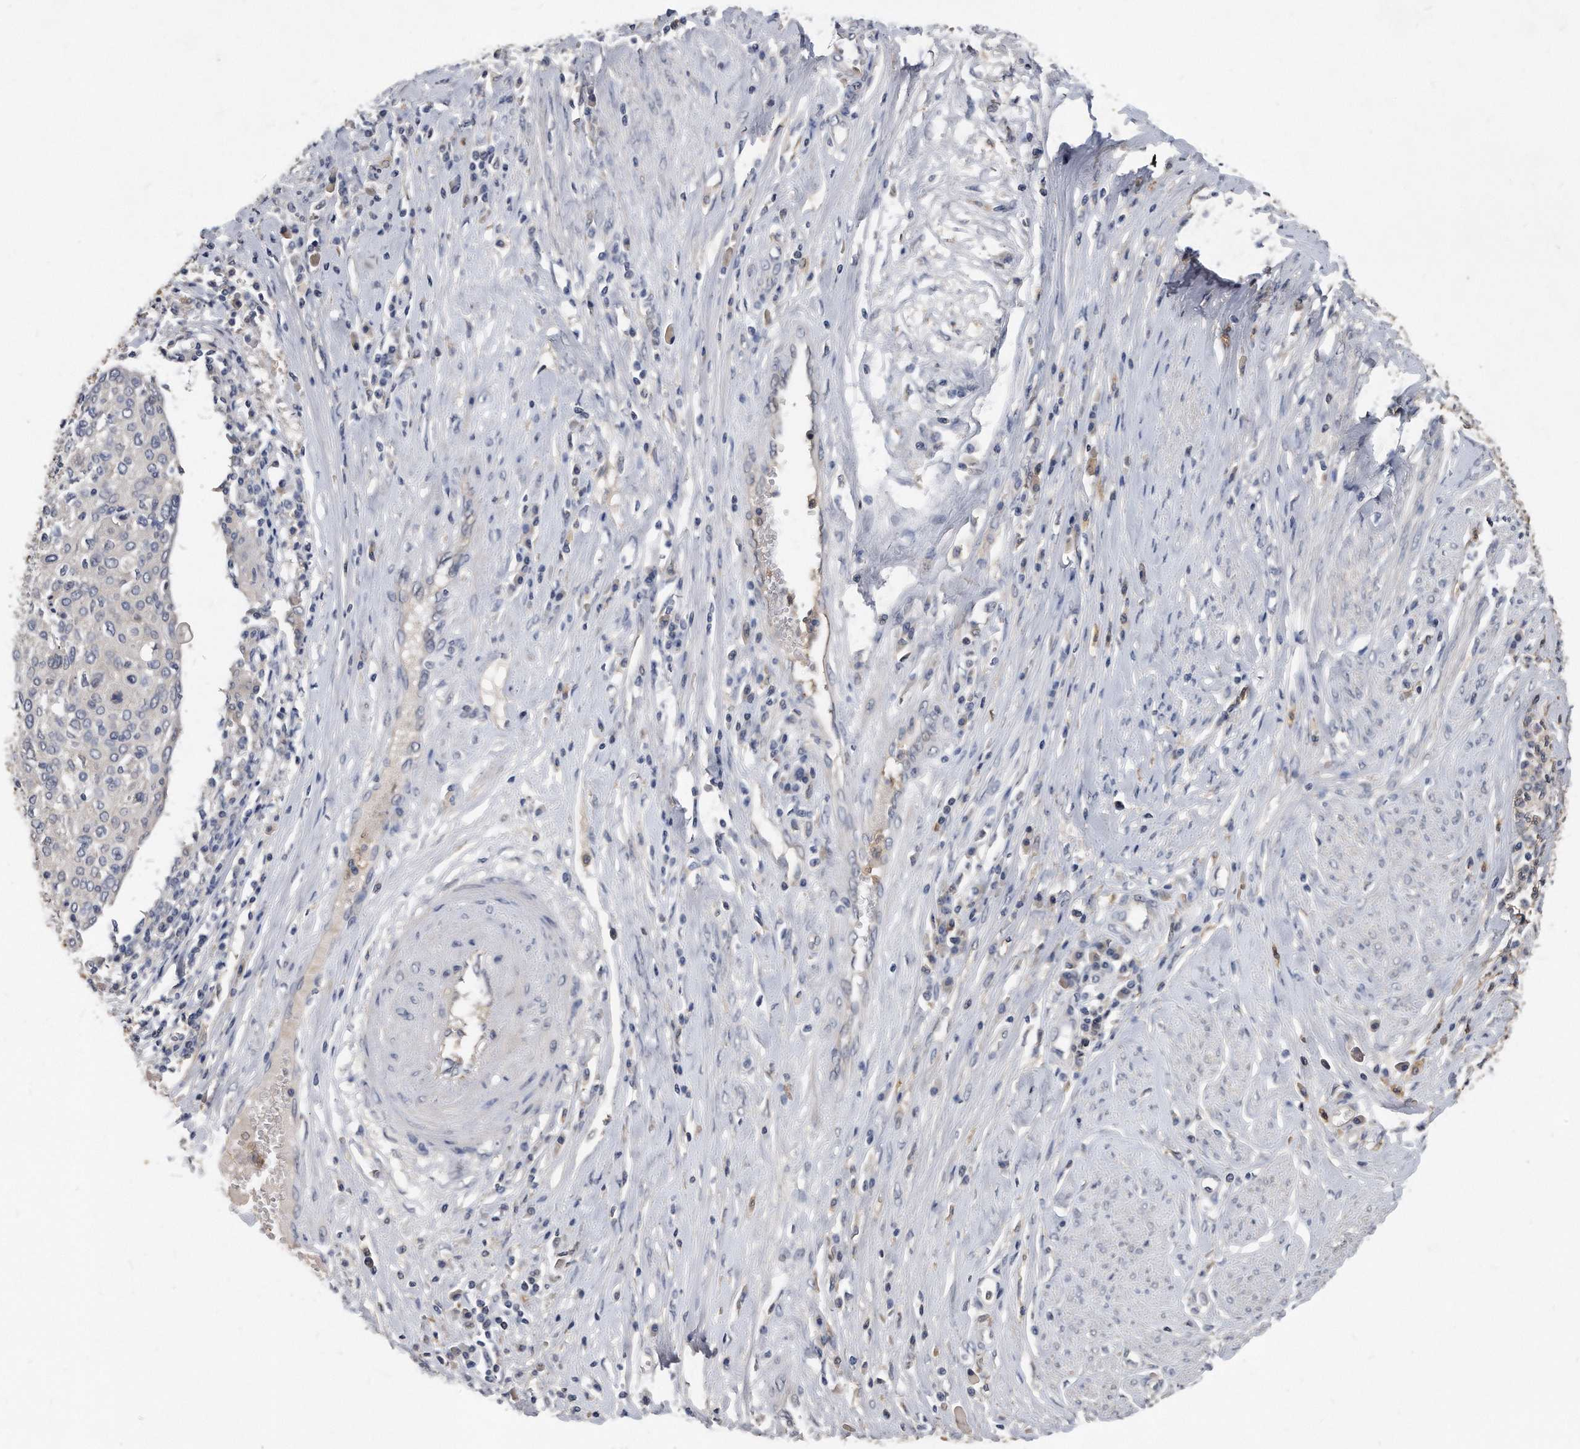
{"staining": {"intensity": "negative", "quantity": "none", "location": "none"}, "tissue": "cervical cancer", "cell_type": "Tumor cells", "image_type": "cancer", "snomed": [{"axis": "morphology", "description": "Squamous cell carcinoma, NOS"}, {"axis": "topography", "description": "Cervix"}], "caption": "DAB (3,3'-diaminobenzidine) immunohistochemical staining of cervical cancer displays no significant positivity in tumor cells.", "gene": "HOMER3", "patient": {"sex": "female", "age": 40}}